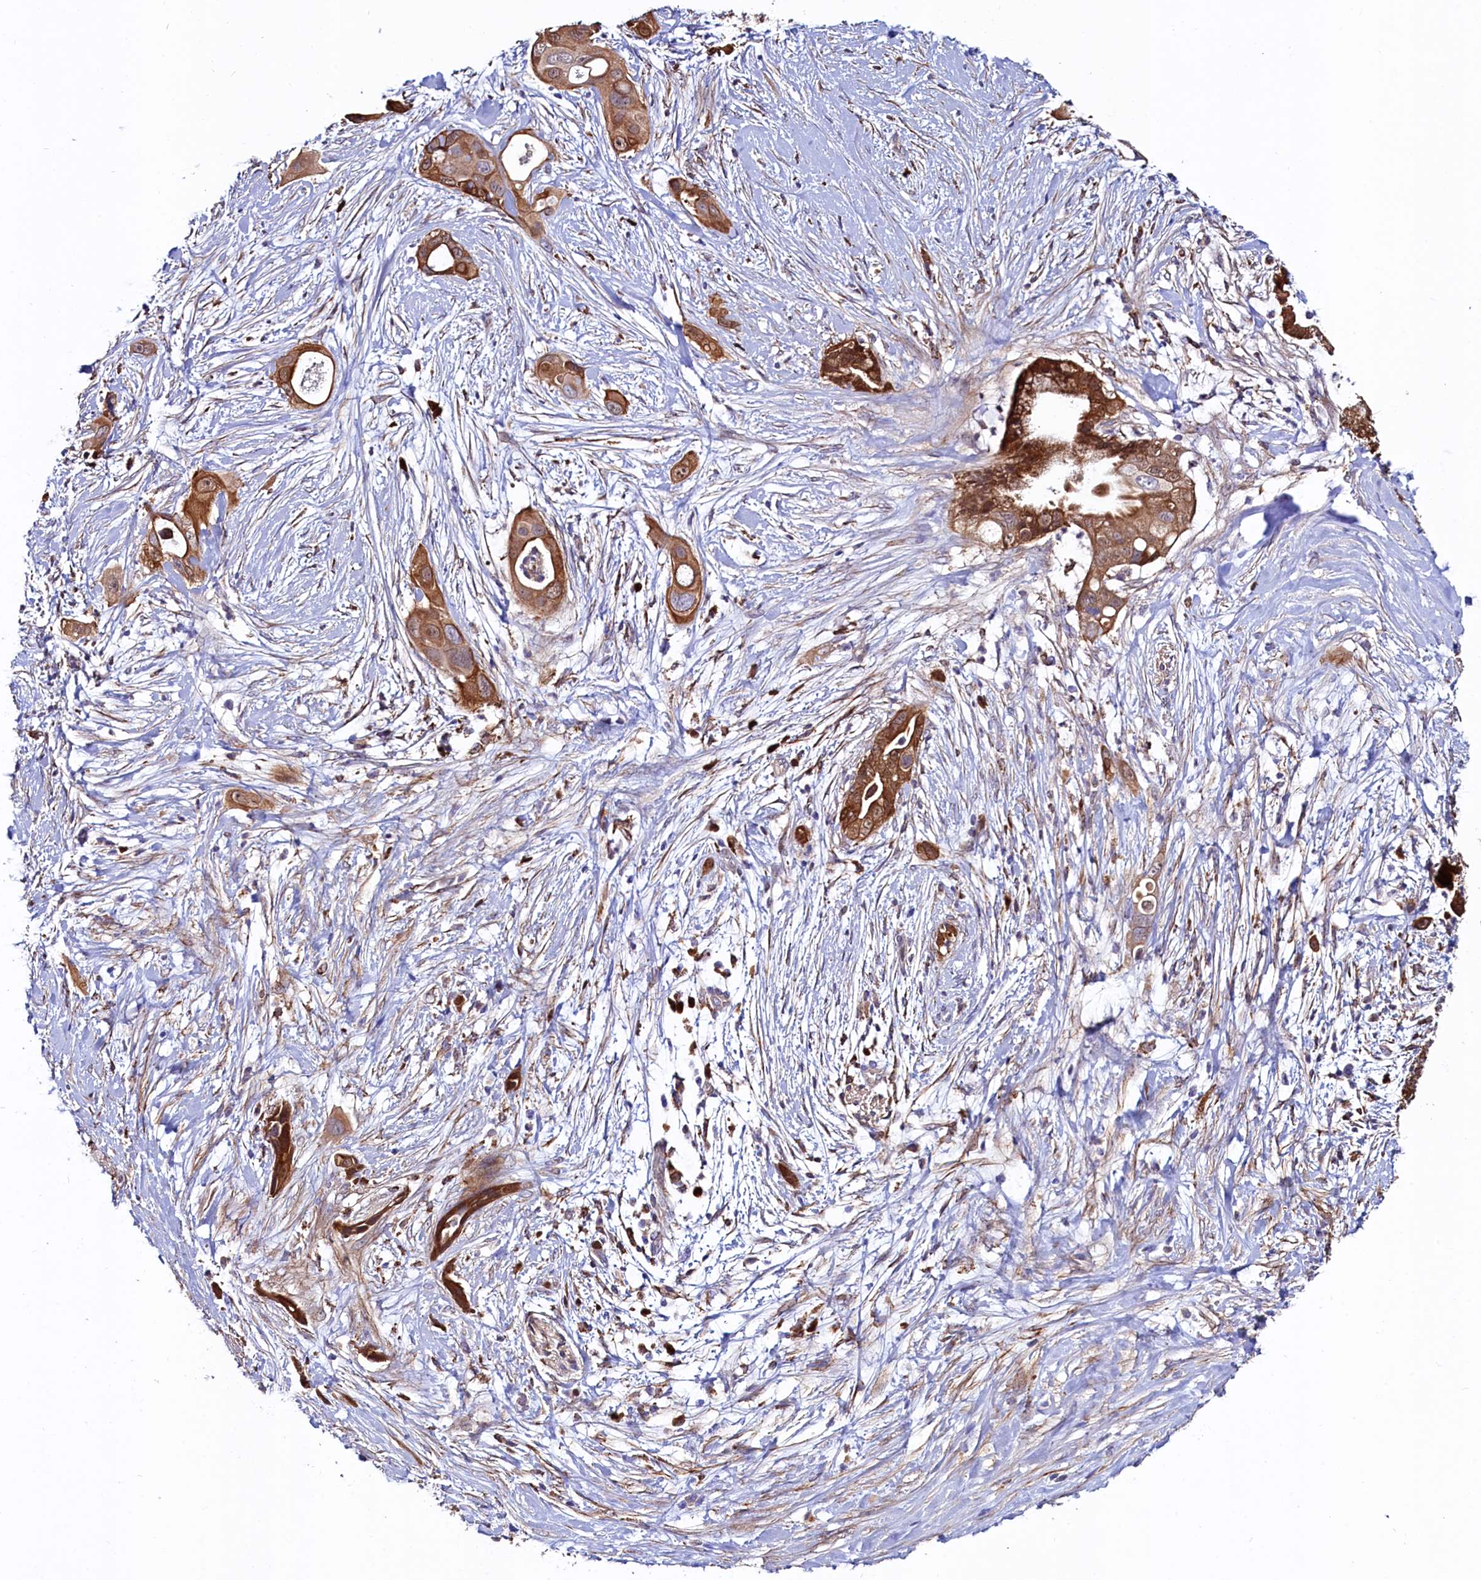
{"staining": {"intensity": "moderate", "quantity": ">75%", "location": "cytoplasmic/membranous"}, "tissue": "pancreatic cancer", "cell_type": "Tumor cells", "image_type": "cancer", "snomed": [{"axis": "morphology", "description": "Adenocarcinoma, NOS"}, {"axis": "topography", "description": "Pancreas"}], "caption": "Protein analysis of adenocarcinoma (pancreatic) tissue shows moderate cytoplasmic/membranous staining in about >75% of tumor cells. (brown staining indicates protein expression, while blue staining denotes nuclei).", "gene": "ASTE1", "patient": {"sex": "male", "age": 59}}